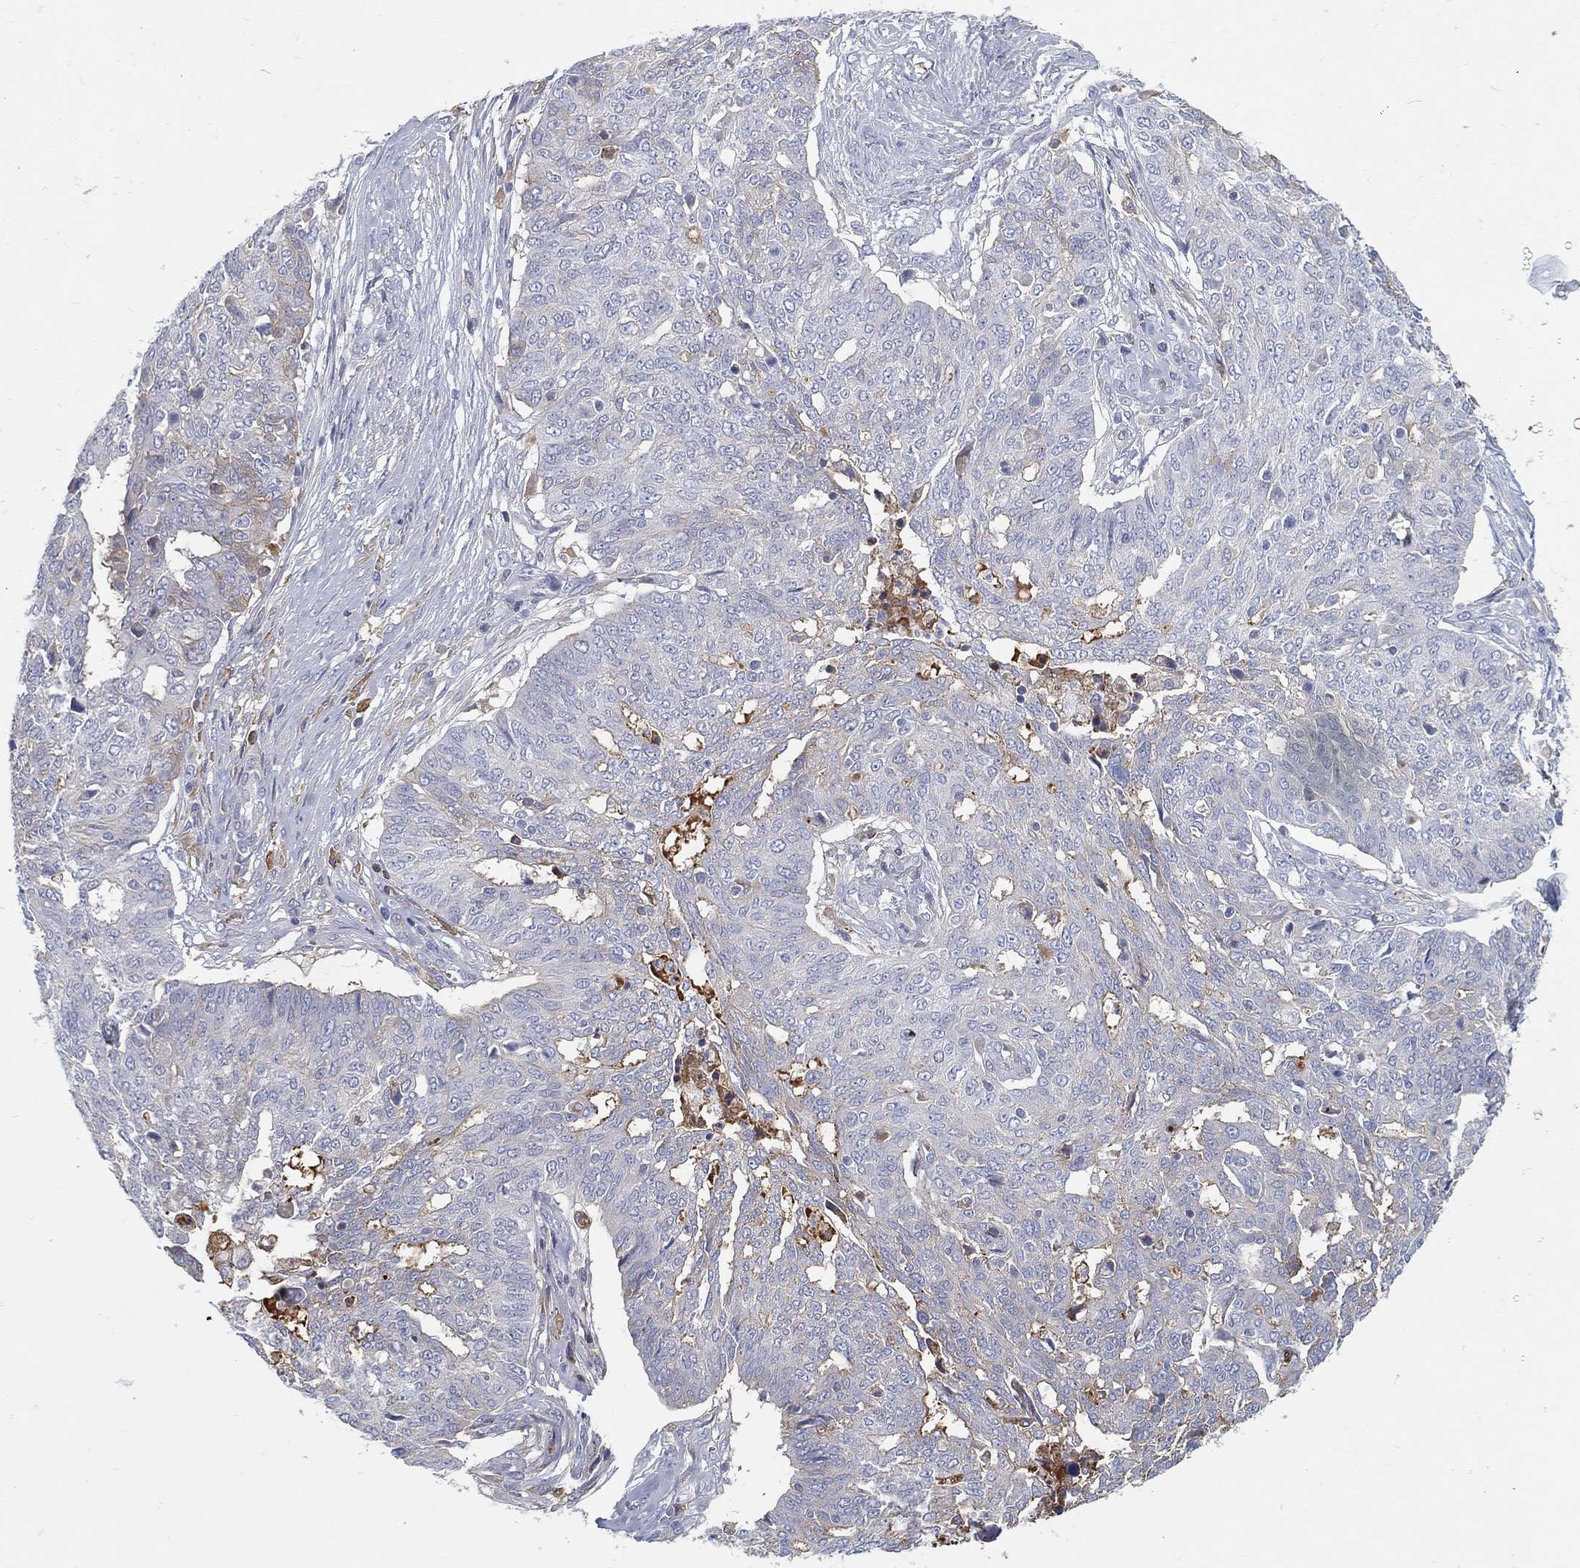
{"staining": {"intensity": "weak", "quantity": "<25%", "location": "cytoplasmic/membranous"}, "tissue": "ovarian cancer", "cell_type": "Tumor cells", "image_type": "cancer", "snomed": [{"axis": "morphology", "description": "Cystadenocarcinoma, serous, NOS"}, {"axis": "topography", "description": "Ovary"}], "caption": "A micrograph of human ovarian cancer is negative for staining in tumor cells. (DAB IHC visualized using brightfield microscopy, high magnification).", "gene": "IFNB1", "patient": {"sex": "female", "age": 67}}